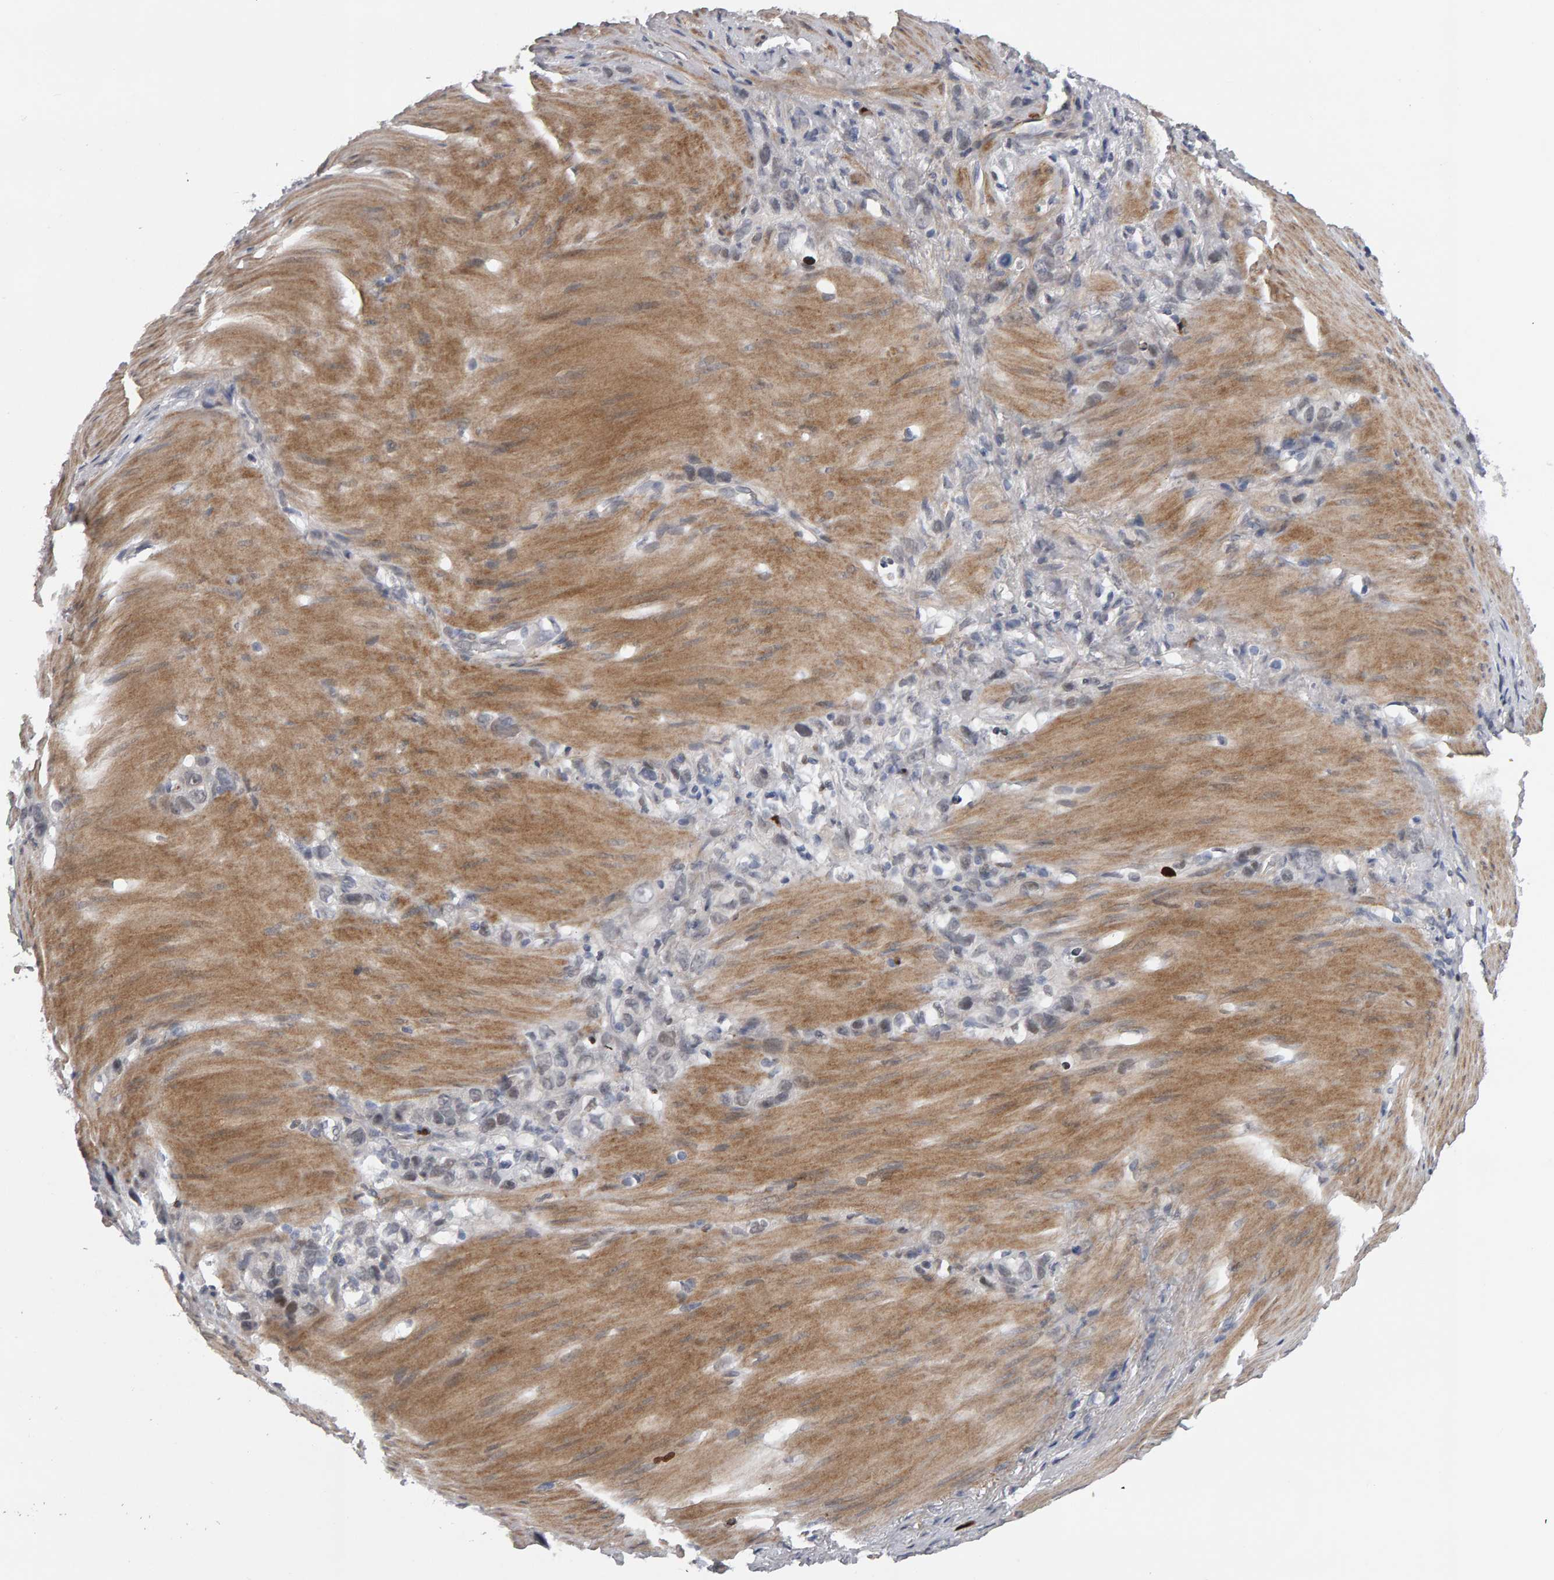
{"staining": {"intensity": "negative", "quantity": "none", "location": "none"}, "tissue": "stomach cancer", "cell_type": "Tumor cells", "image_type": "cancer", "snomed": [{"axis": "morphology", "description": "Normal tissue, NOS"}, {"axis": "morphology", "description": "Adenocarcinoma, NOS"}, {"axis": "morphology", "description": "Adenocarcinoma, High grade"}, {"axis": "topography", "description": "Stomach, upper"}, {"axis": "topography", "description": "Stomach"}], "caption": "This is an IHC histopathology image of human stomach adenocarcinoma. There is no expression in tumor cells.", "gene": "IPO8", "patient": {"sex": "female", "age": 65}}